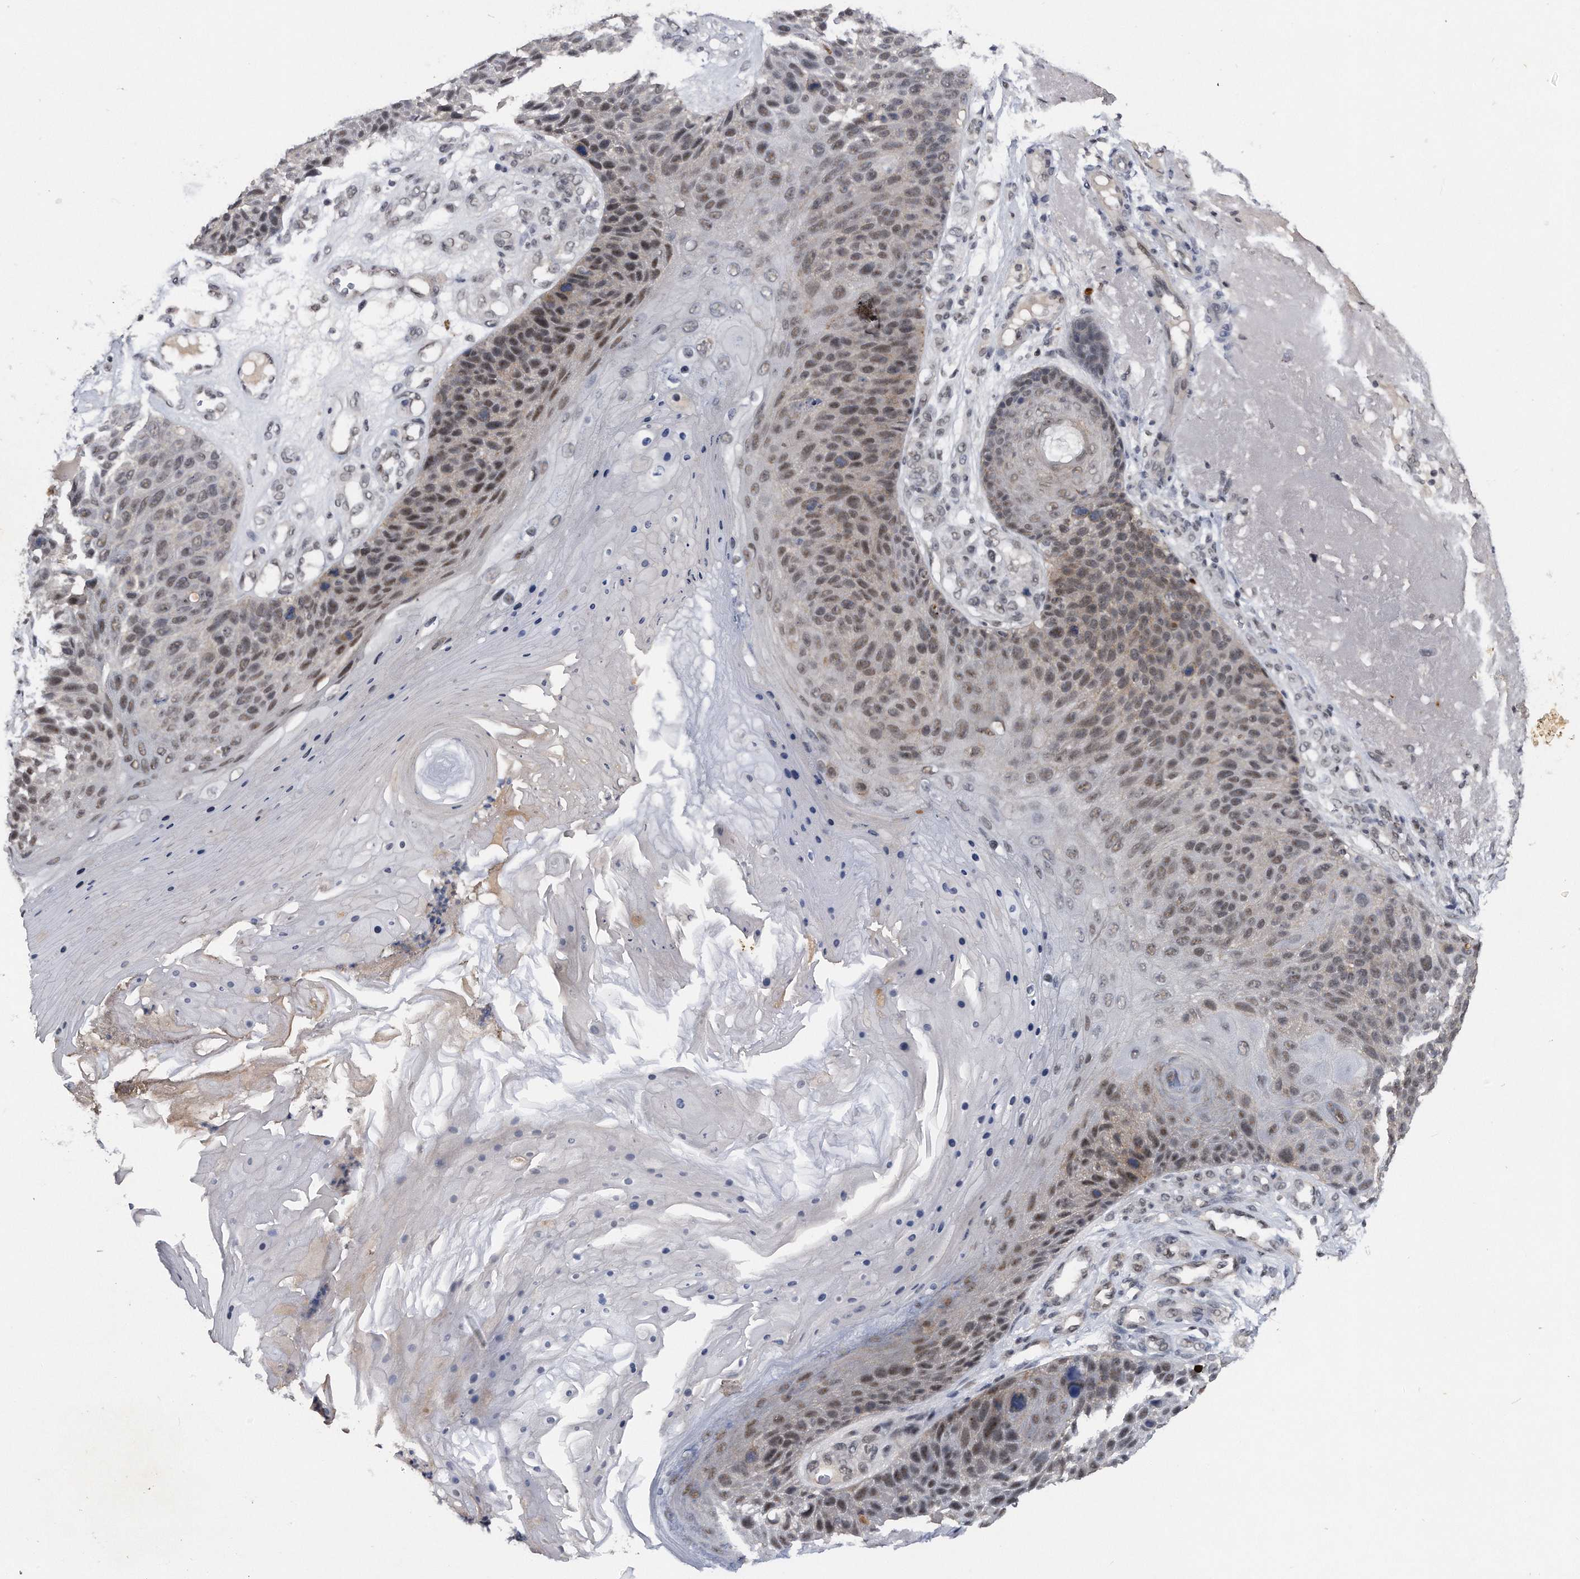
{"staining": {"intensity": "moderate", "quantity": ">75%", "location": "nuclear"}, "tissue": "skin cancer", "cell_type": "Tumor cells", "image_type": "cancer", "snomed": [{"axis": "morphology", "description": "Squamous cell carcinoma, NOS"}, {"axis": "topography", "description": "Skin"}], "caption": "Immunohistochemical staining of squamous cell carcinoma (skin) exhibits moderate nuclear protein positivity in approximately >75% of tumor cells.", "gene": "VIRMA", "patient": {"sex": "female", "age": 88}}